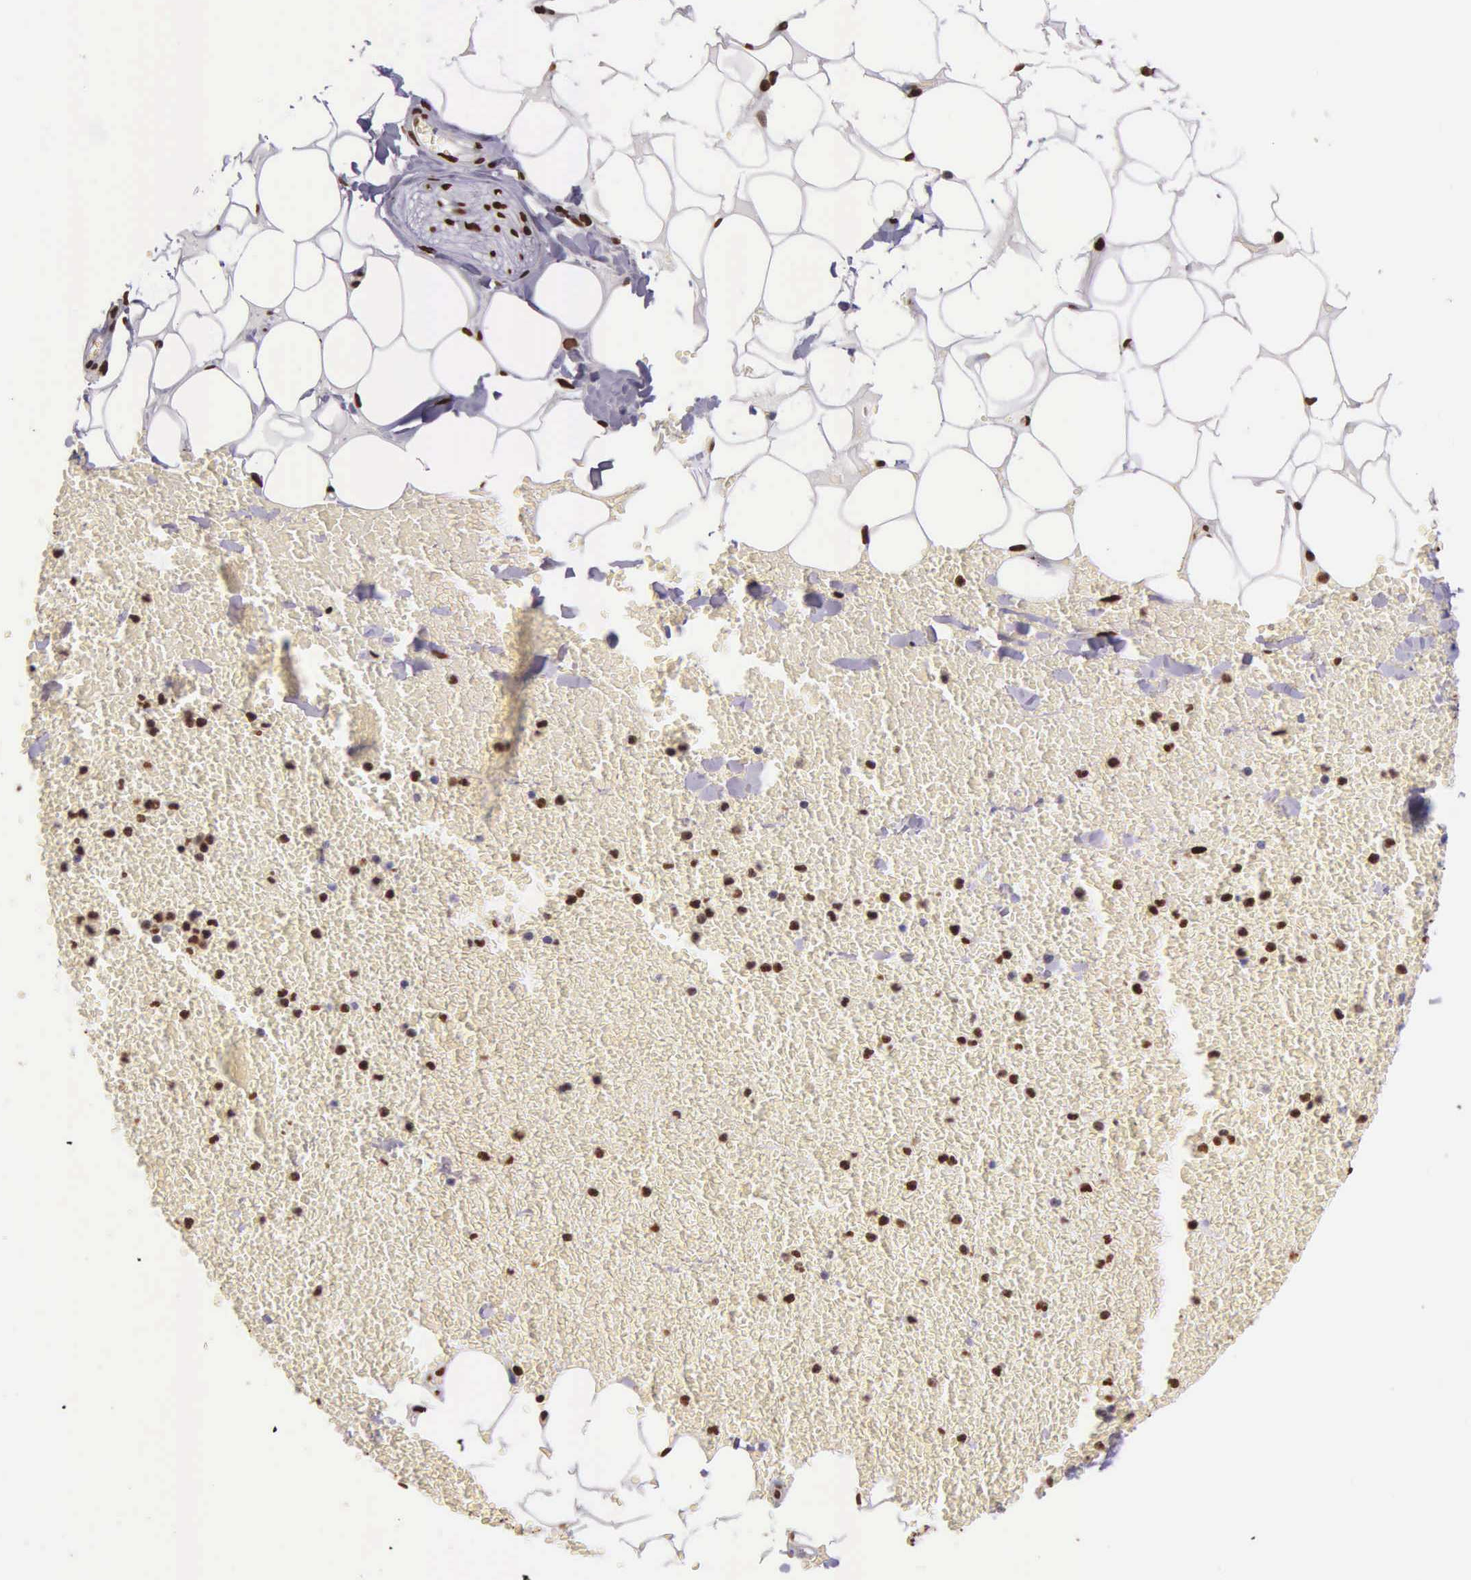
{"staining": {"intensity": "strong", "quantity": ">75%", "location": "nuclear"}, "tissue": "adipose tissue", "cell_type": "Adipocytes", "image_type": "normal", "snomed": [{"axis": "morphology", "description": "Normal tissue, NOS"}, {"axis": "morphology", "description": "Inflammation, NOS"}, {"axis": "topography", "description": "Lymph node"}, {"axis": "topography", "description": "Peripheral nerve tissue"}], "caption": "The histopathology image reveals immunohistochemical staining of unremarkable adipose tissue. There is strong nuclear positivity is identified in about >75% of adipocytes. The protein is shown in brown color, while the nuclei are stained blue.", "gene": "H1", "patient": {"sex": "male", "age": 52}}